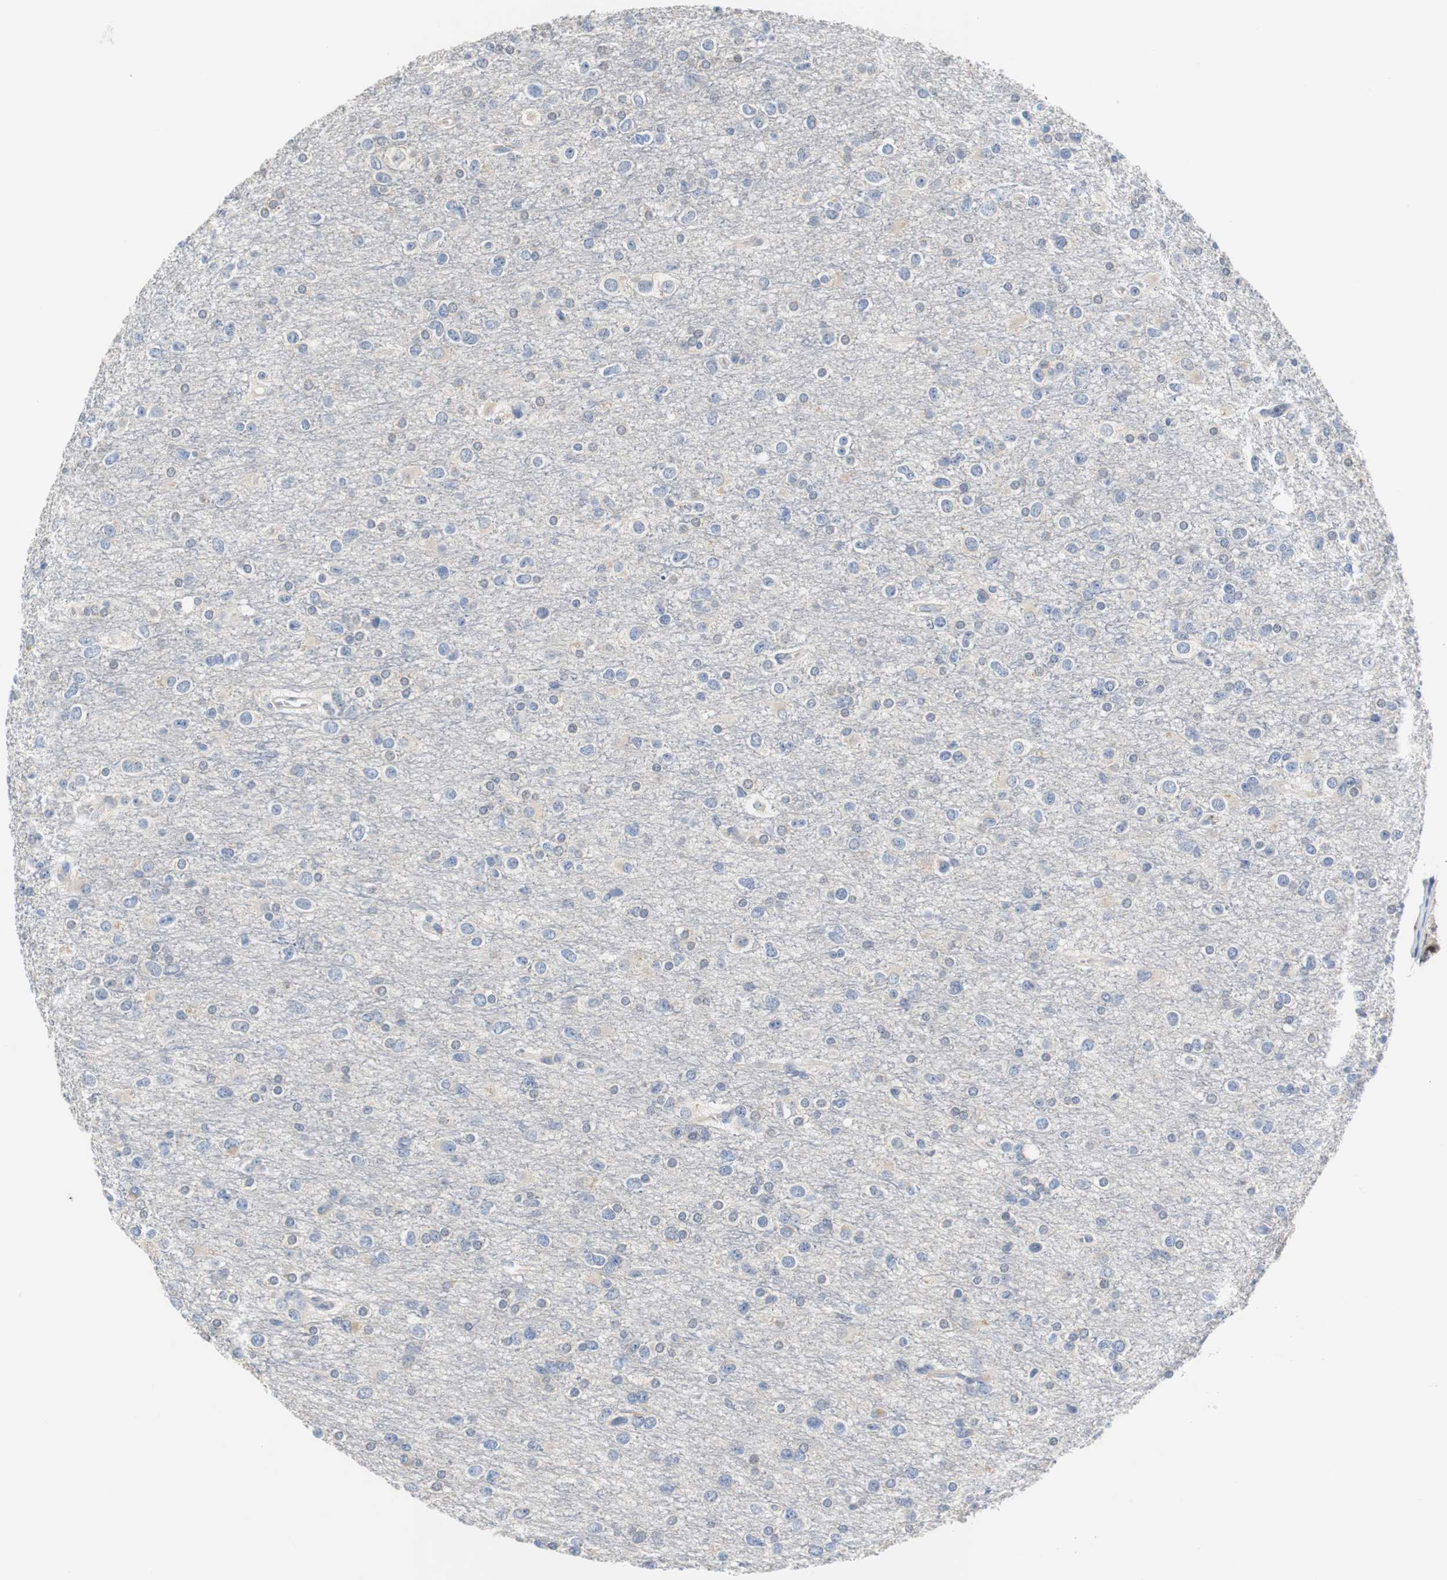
{"staining": {"intensity": "negative", "quantity": "none", "location": "none"}, "tissue": "glioma", "cell_type": "Tumor cells", "image_type": "cancer", "snomed": [{"axis": "morphology", "description": "Glioma, malignant, Low grade"}, {"axis": "topography", "description": "Brain"}], "caption": "Tumor cells are negative for protein expression in human glioma.", "gene": "PCK1", "patient": {"sex": "male", "age": 42}}